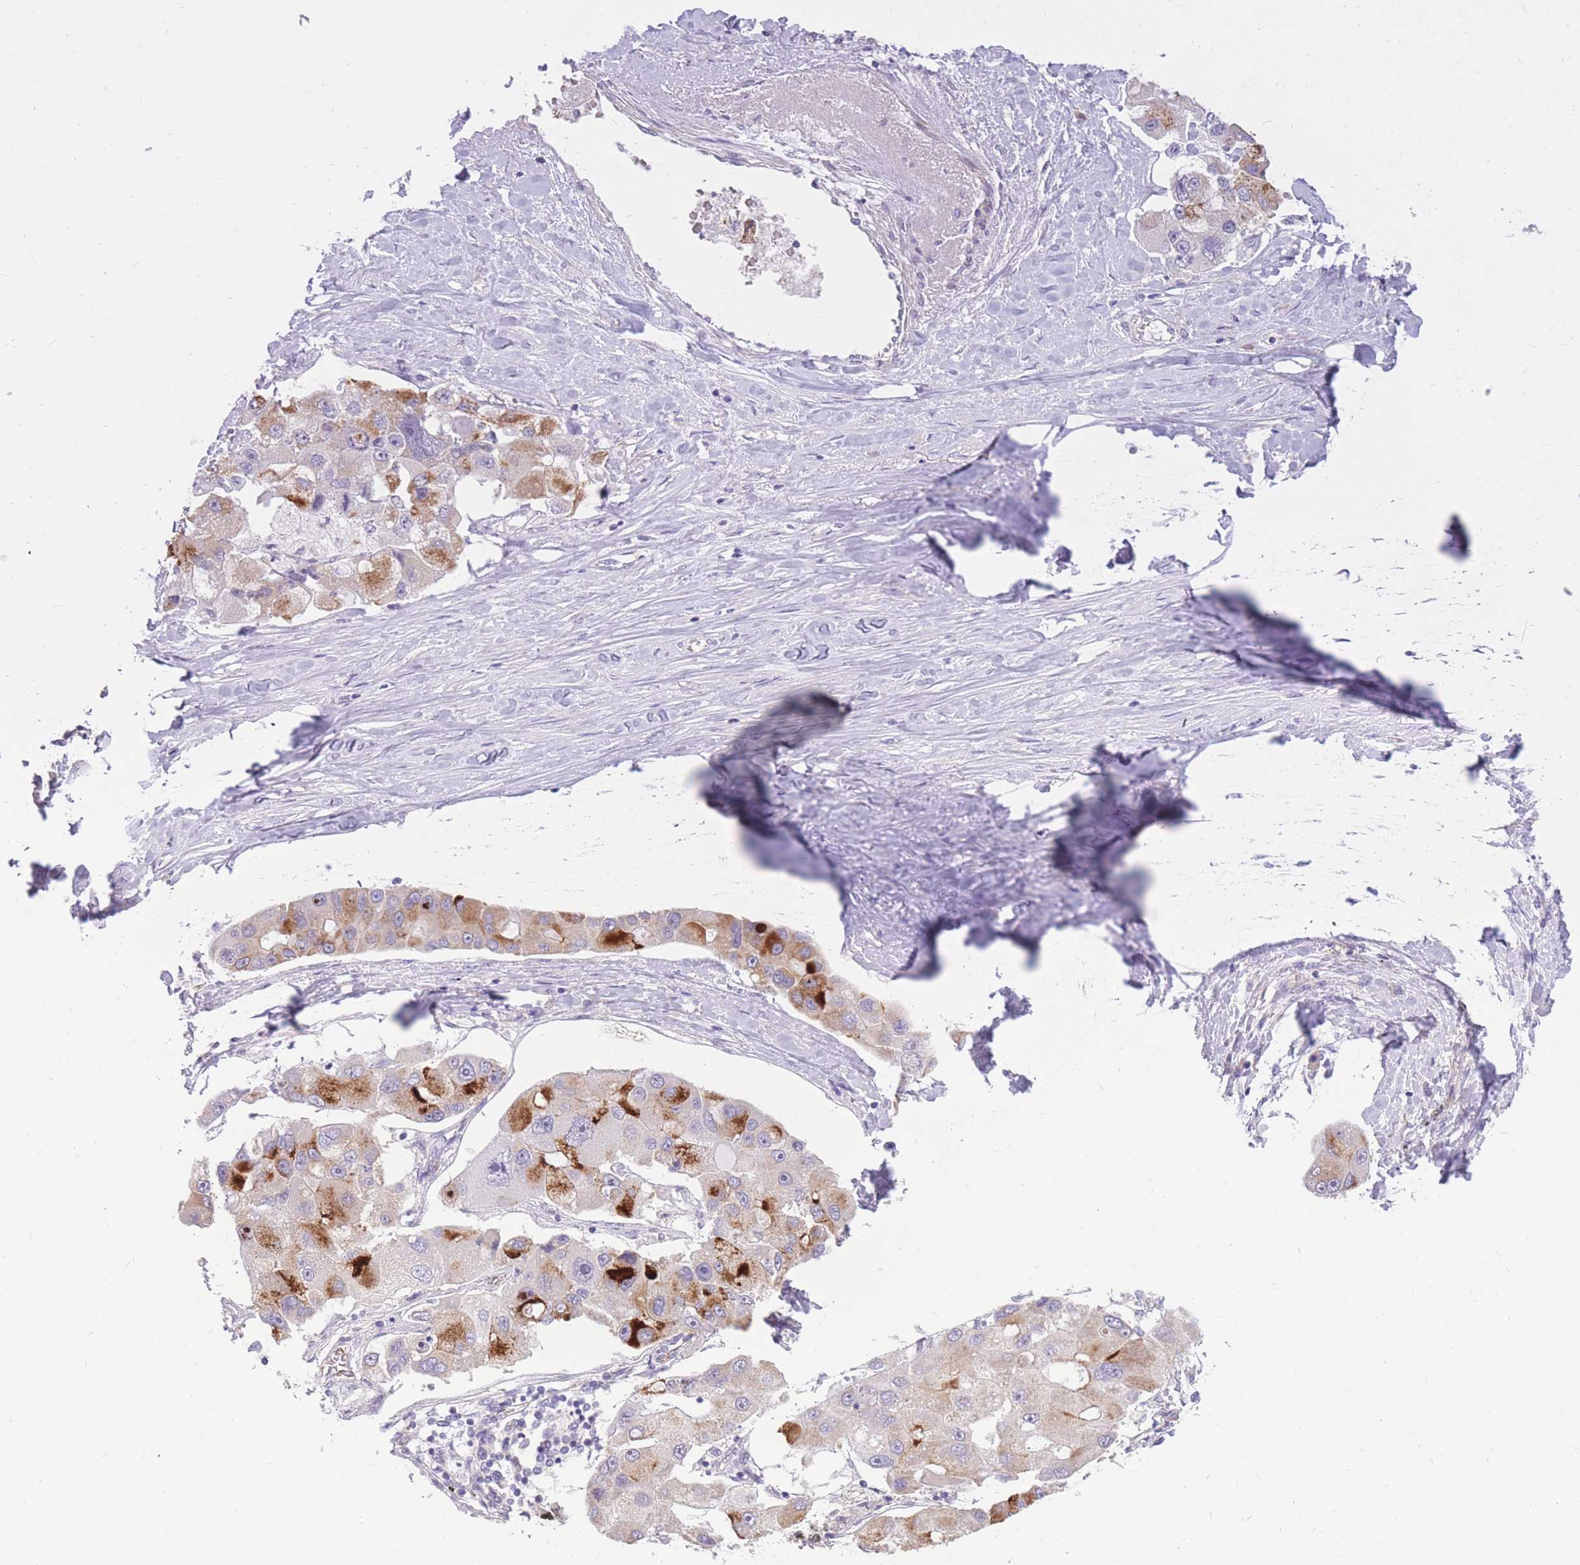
{"staining": {"intensity": "strong", "quantity": "<25%", "location": "cytoplasmic/membranous"}, "tissue": "lung cancer", "cell_type": "Tumor cells", "image_type": "cancer", "snomed": [{"axis": "morphology", "description": "Adenocarcinoma, NOS"}, {"axis": "topography", "description": "Lung"}], "caption": "DAB immunohistochemical staining of lung adenocarcinoma demonstrates strong cytoplasmic/membranous protein staining in approximately <25% of tumor cells. Nuclei are stained in blue.", "gene": "RNF170", "patient": {"sex": "female", "age": 54}}